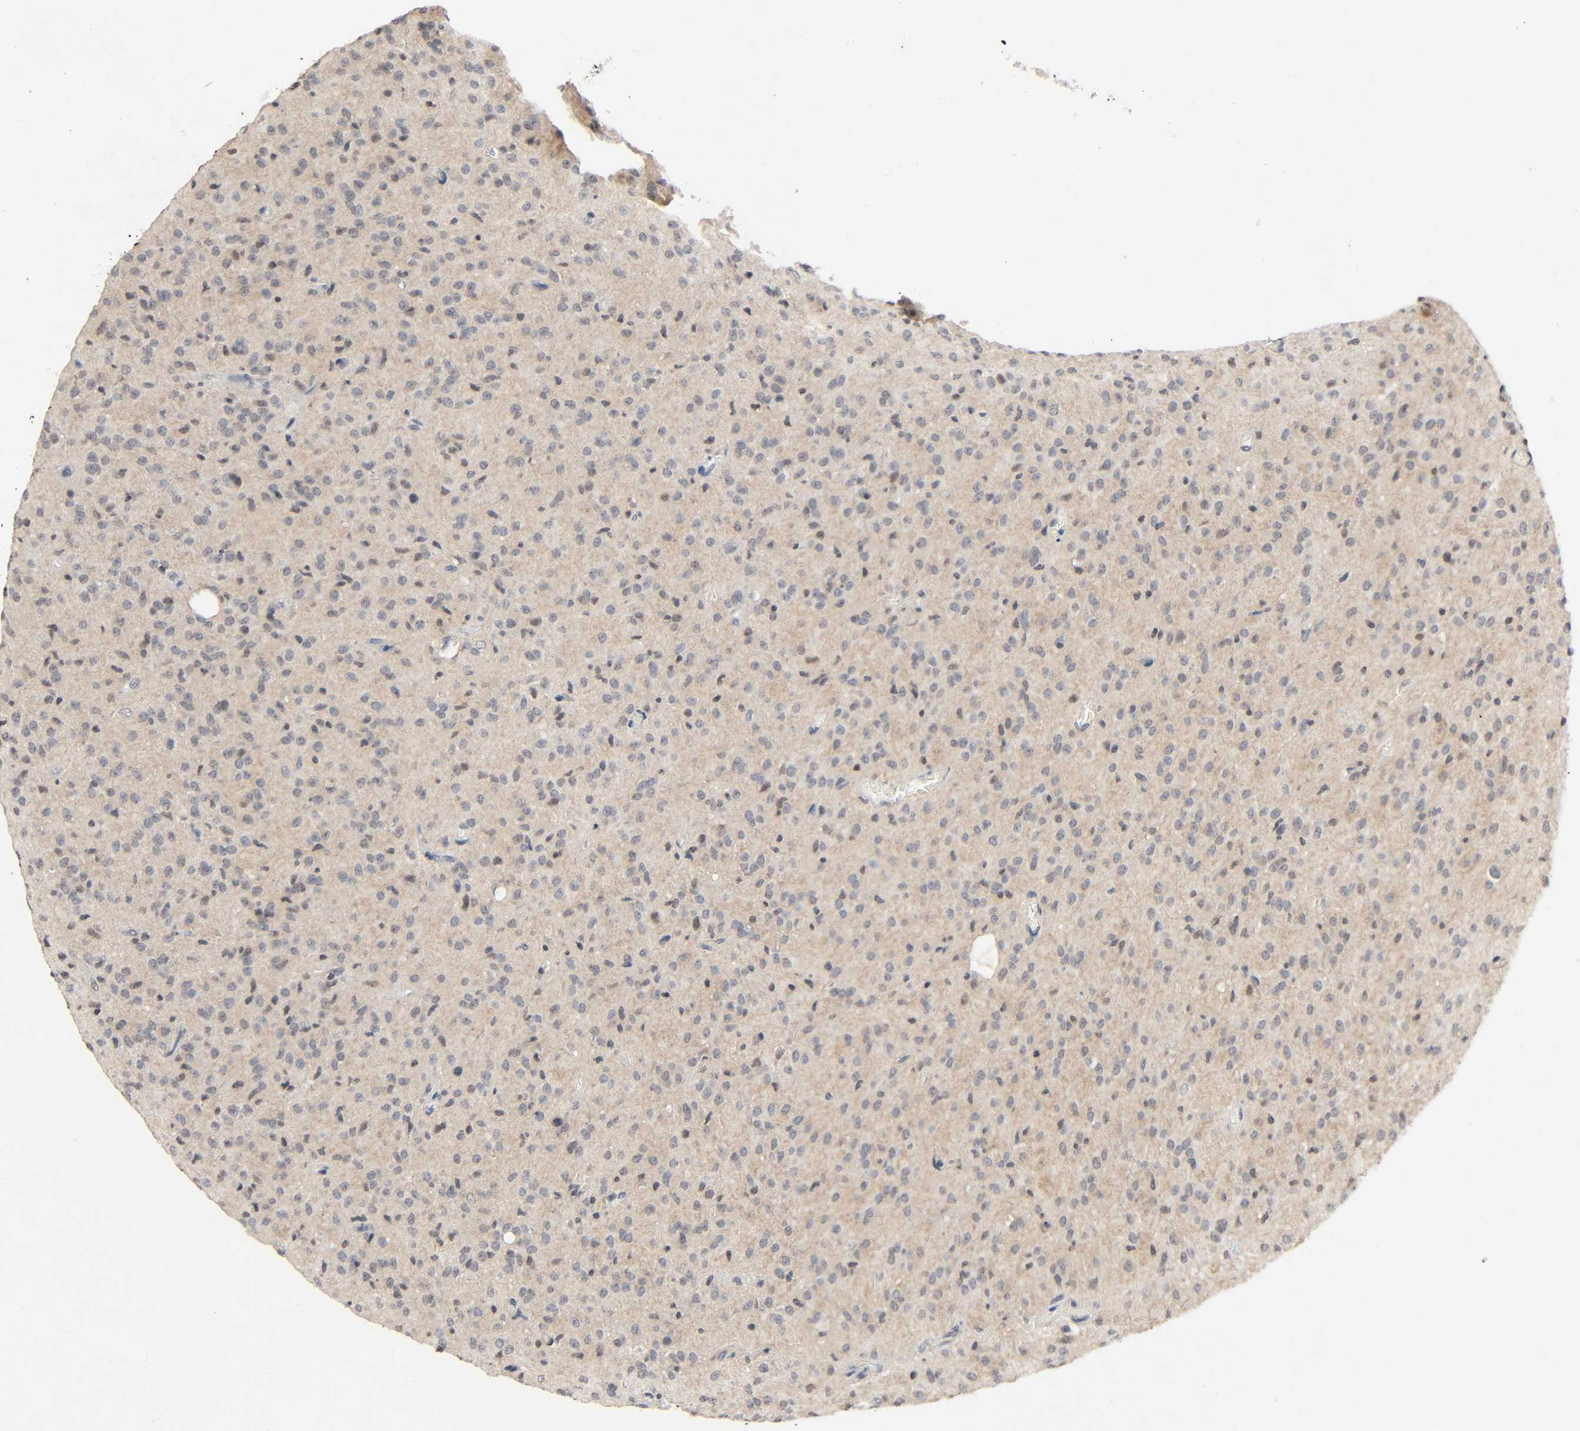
{"staining": {"intensity": "weak", "quantity": "<25%", "location": "nuclear"}, "tissue": "glioma", "cell_type": "Tumor cells", "image_type": "cancer", "snomed": [{"axis": "morphology", "description": "Glioma, malignant, High grade"}, {"axis": "topography", "description": "Brain"}], "caption": "A high-resolution histopathology image shows immunohistochemistry staining of glioma, which displays no significant positivity in tumor cells.", "gene": "MAPKAPK5", "patient": {"sex": "female", "age": 59}}